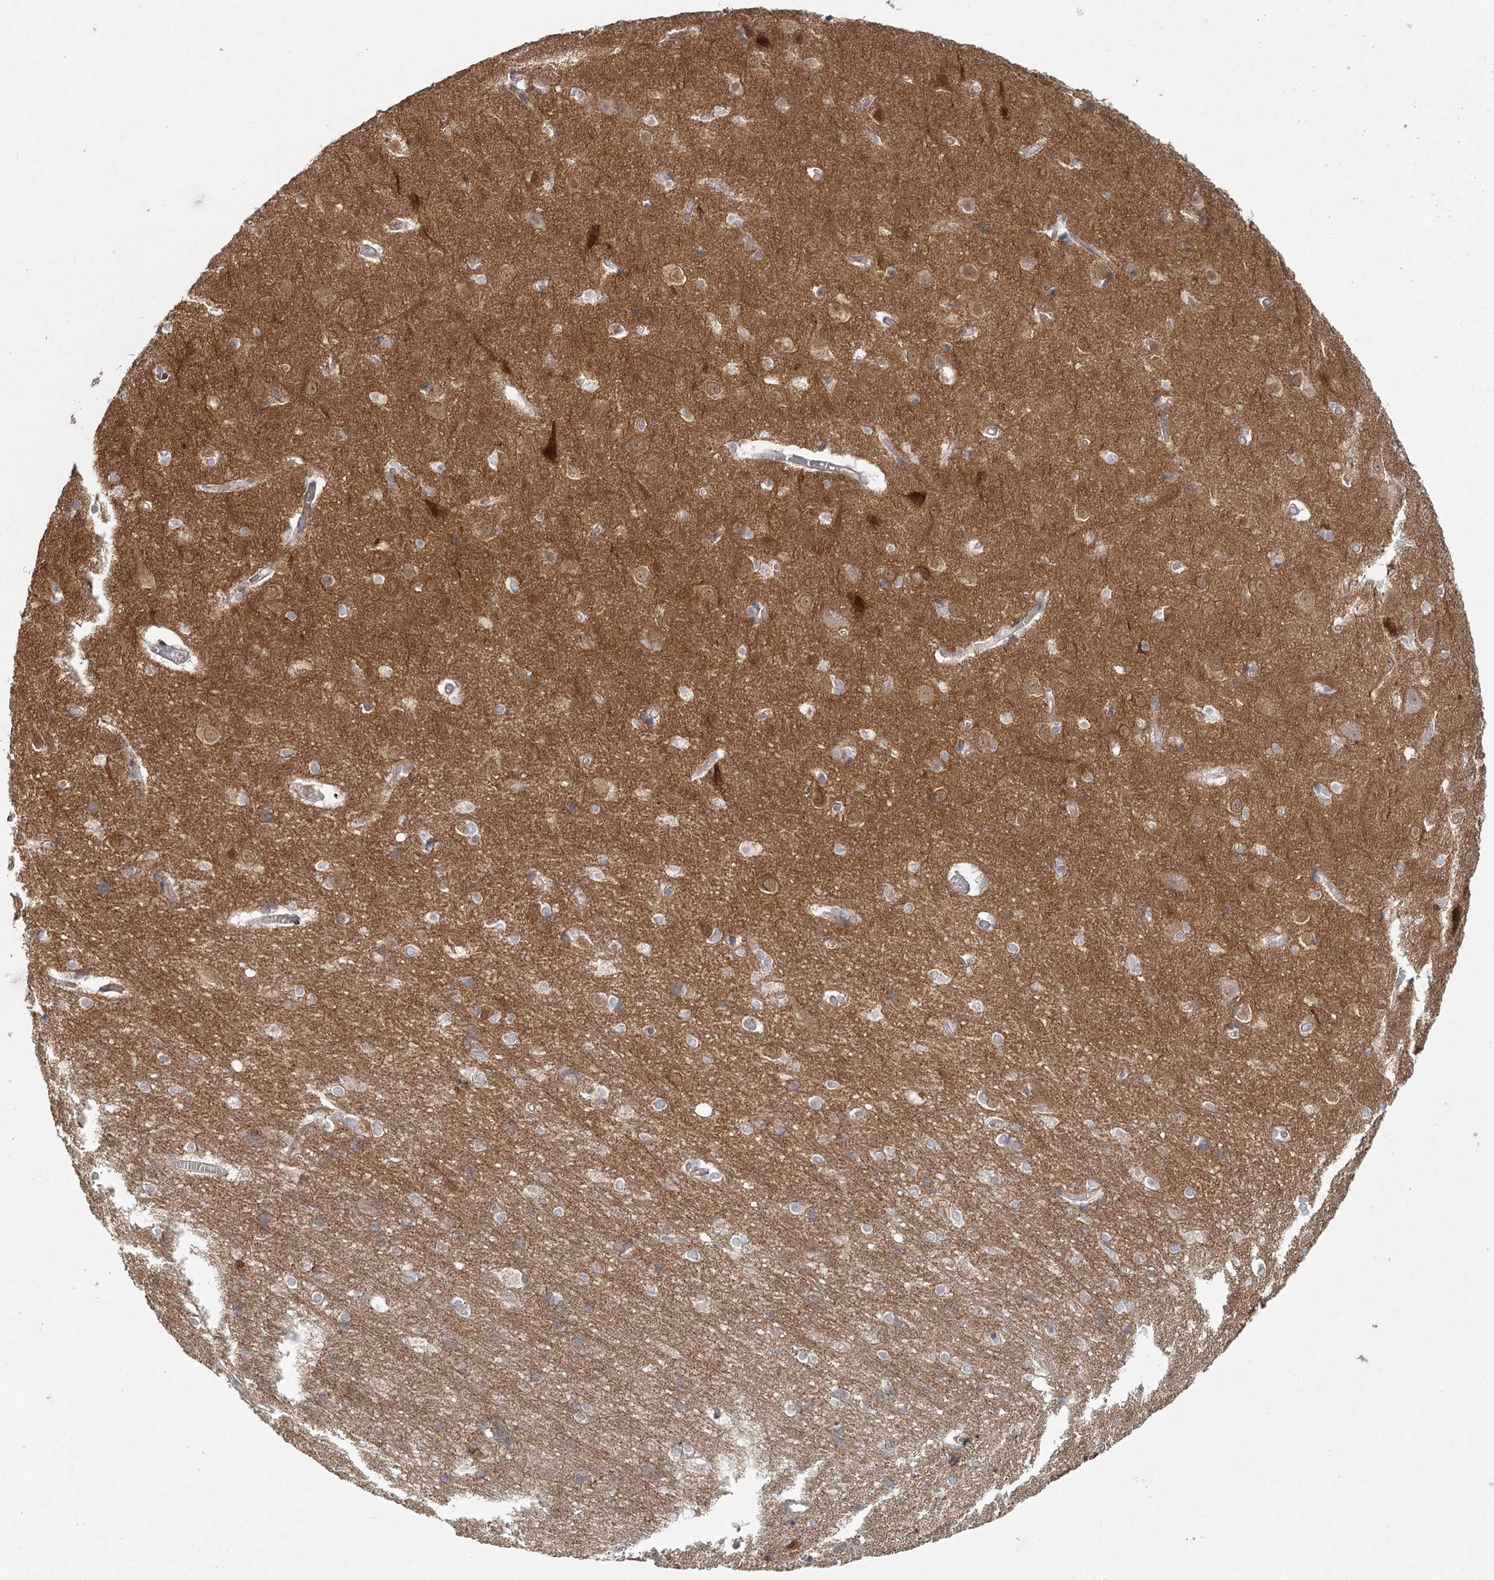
{"staining": {"intensity": "negative", "quantity": "none", "location": "none"}, "tissue": "cerebral cortex", "cell_type": "Endothelial cells", "image_type": "normal", "snomed": [{"axis": "morphology", "description": "Normal tissue, NOS"}, {"axis": "topography", "description": "Cerebral cortex"}], "caption": "Endothelial cells show no significant positivity in normal cerebral cortex.", "gene": "LACTB", "patient": {"sex": "male", "age": 54}}